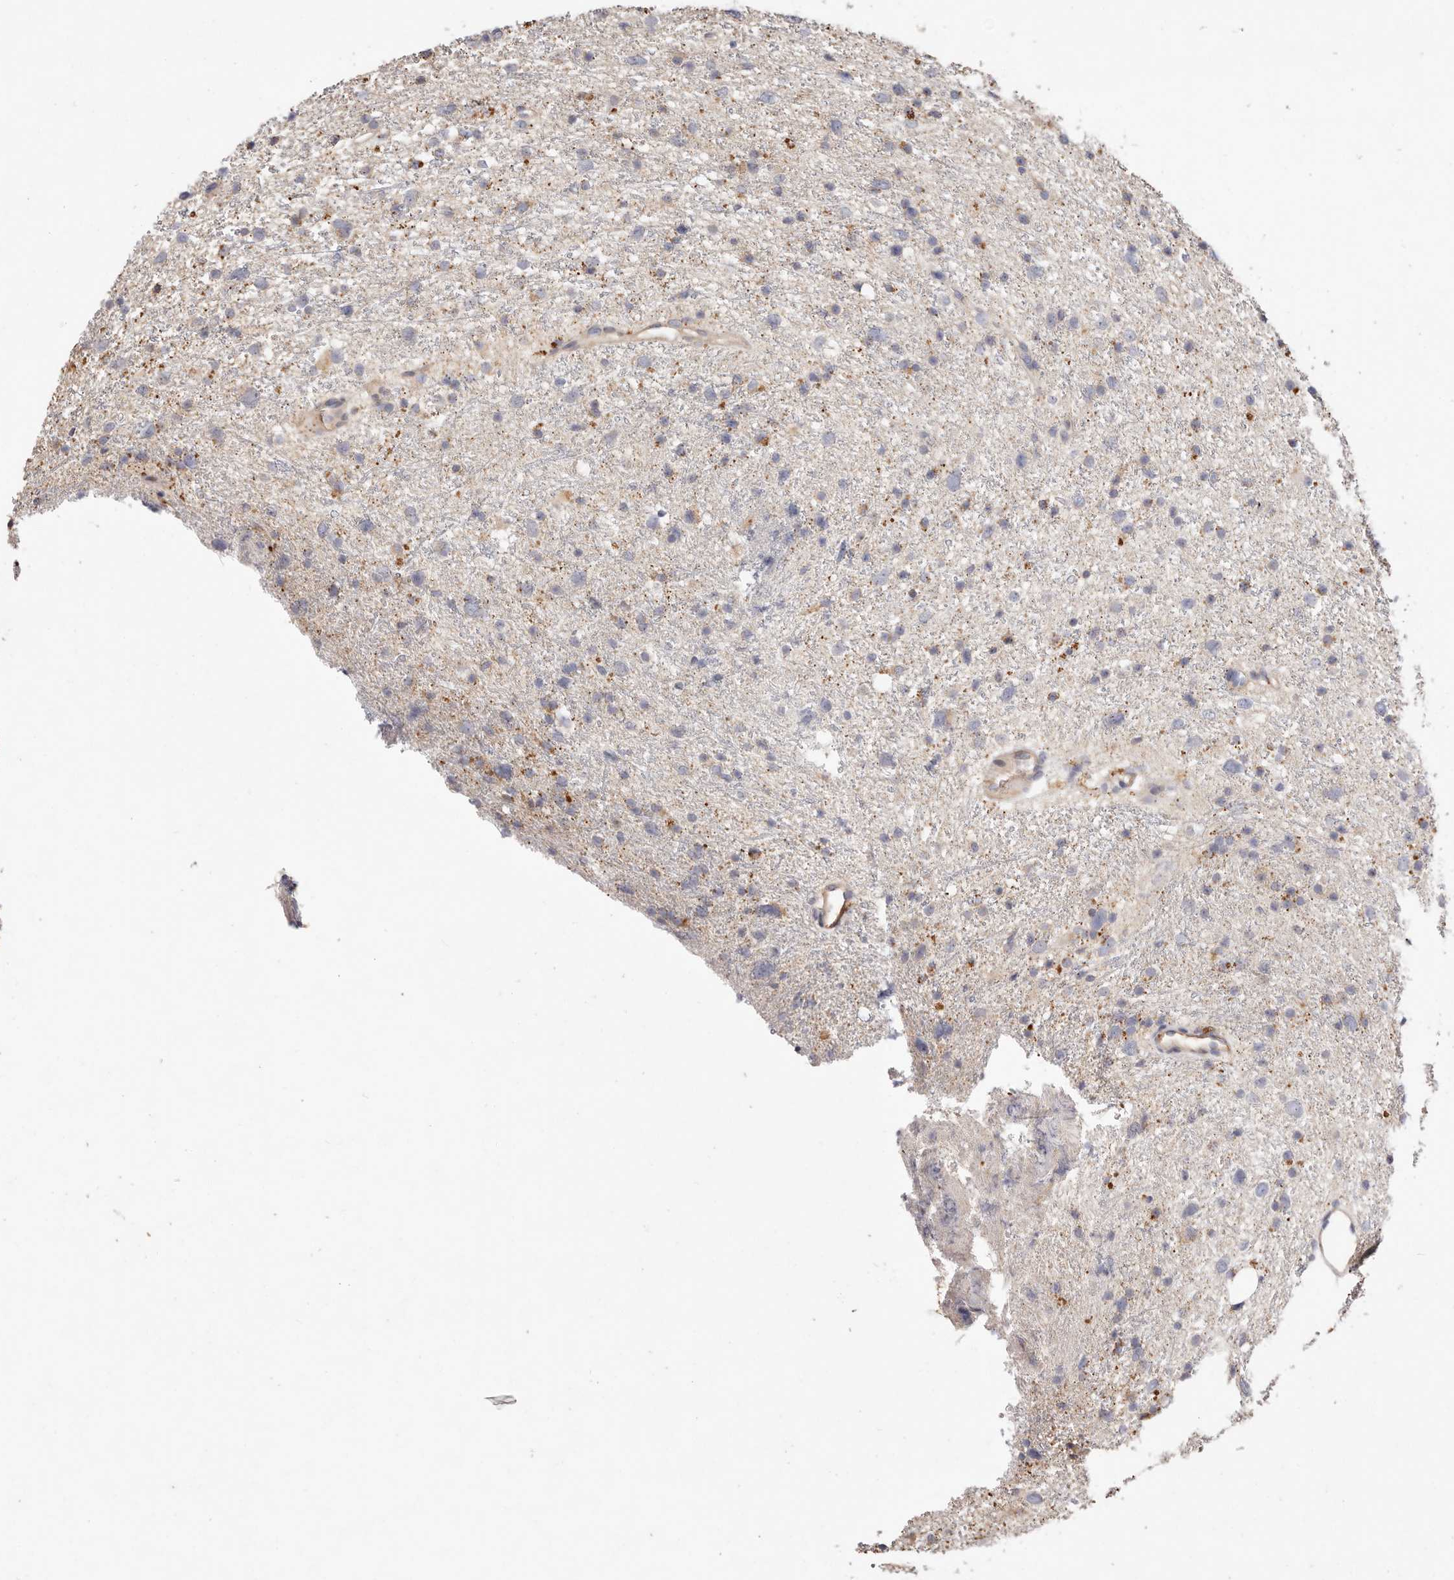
{"staining": {"intensity": "weak", "quantity": "<25%", "location": "cytoplasmic/membranous"}, "tissue": "glioma", "cell_type": "Tumor cells", "image_type": "cancer", "snomed": [{"axis": "morphology", "description": "Glioma, malignant, Low grade"}, {"axis": "topography", "description": "Cerebral cortex"}], "caption": "Tumor cells are negative for protein expression in human glioma. Brightfield microscopy of IHC stained with DAB (3,3'-diaminobenzidine) (brown) and hematoxylin (blue), captured at high magnification.", "gene": "THBS3", "patient": {"sex": "female", "age": 39}}